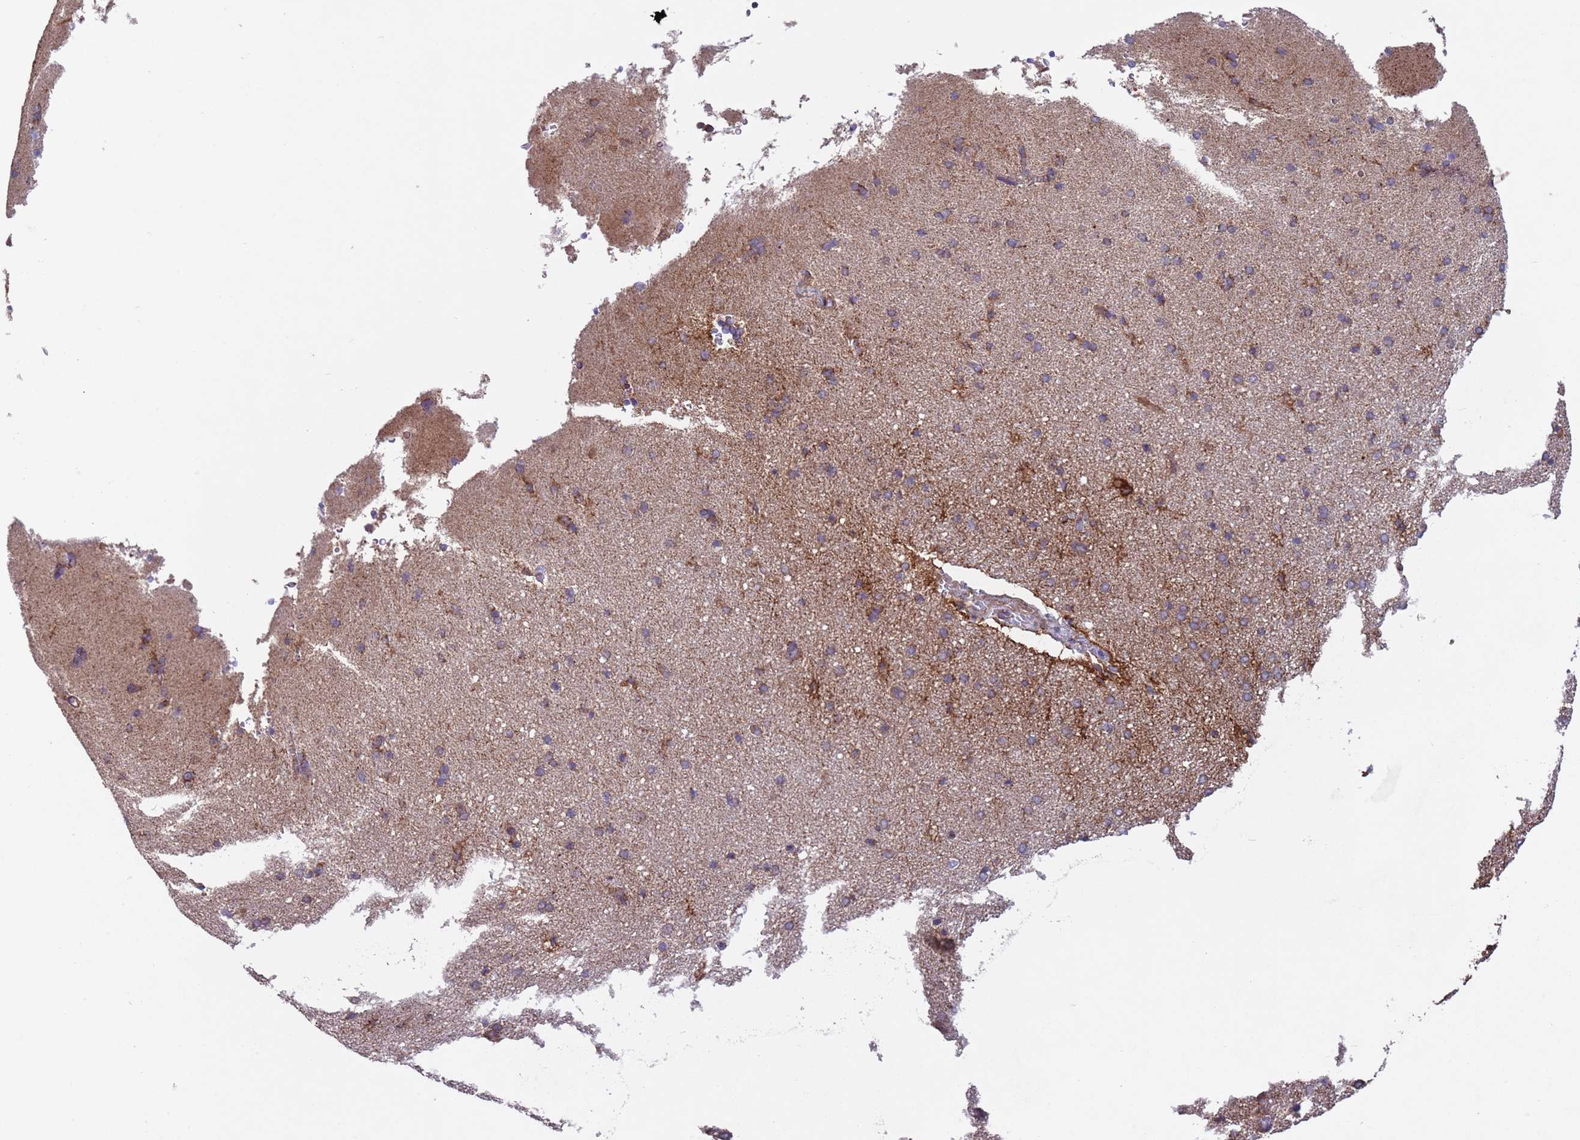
{"staining": {"intensity": "moderate", "quantity": ">75%", "location": "cytoplasmic/membranous"}, "tissue": "cerebral cortex", "cell_type": "Endothelial cells", "image_type": "normal", "snomed": [{"axis": "morphology", "description": "Normal tissue, NOS"}, {"axis": "topography", "description": "Cerebral cortex"}], "caption": "Immunohistochemistry (DAB (3,3'-diaminobenzidine)) staining of benign human cerebral cortex shows moderate cytoplasmic/membranous protein staining in approximately >75% of endothelial cells.", "gene": "ACAD8", "patient": {"sex": "male", "age": 62}}